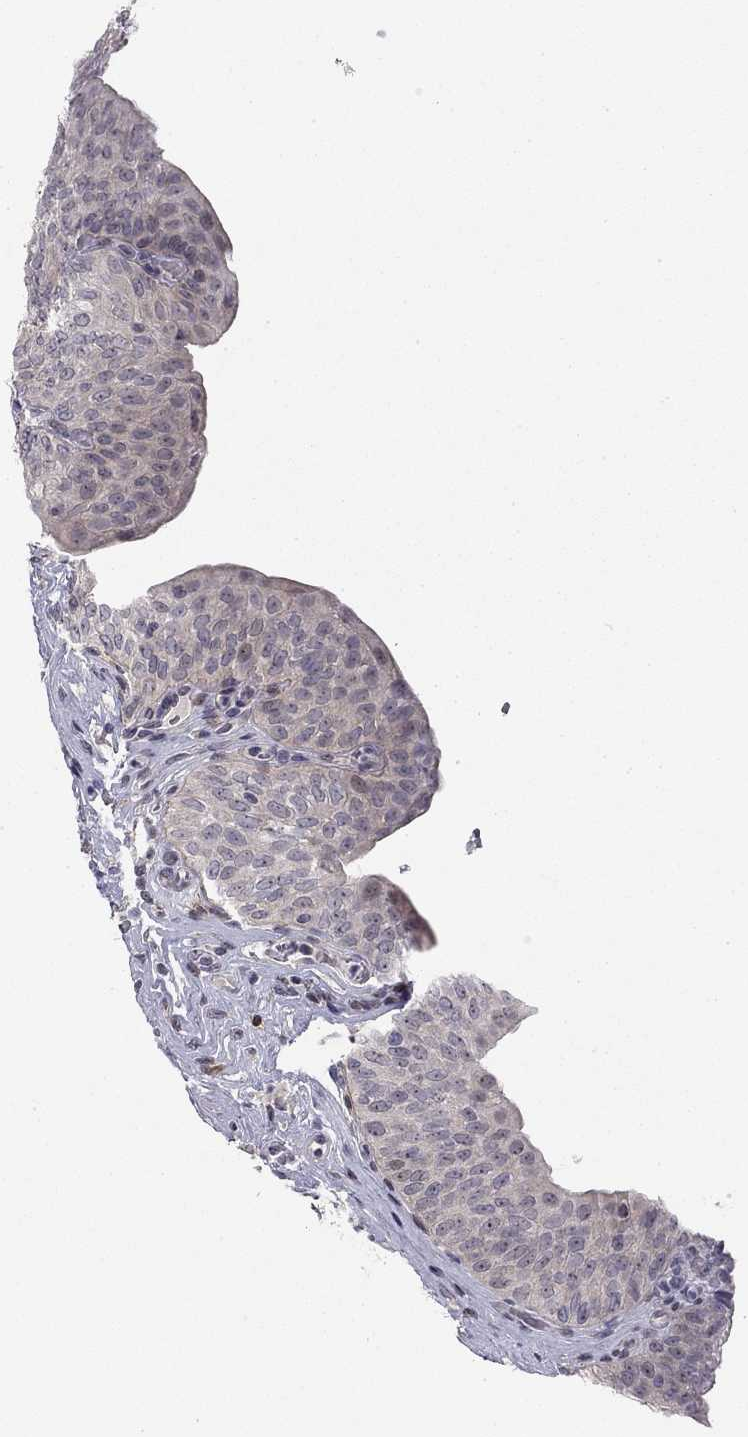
{"staining": {"intensity": "negative", "quantity": "none", "location": "none"}, "tissue": "urinary bladder", "cell_type": "Urothelial cells", "image_type": "normal", "snomed": [{"axis": "morphology", "description": "Normal tissue, NOS"}, {"axis": "topography", "description": "Urinary bladder"}], "caption": "The photomicrograph exhibits no staining of urothelial cells in unremarkable urinary bladder. (DAB immunohistochemistry with hematoxylin counter stain).", "gene": "STXBP6", "patient": {"sex": "male", "age": 66}}